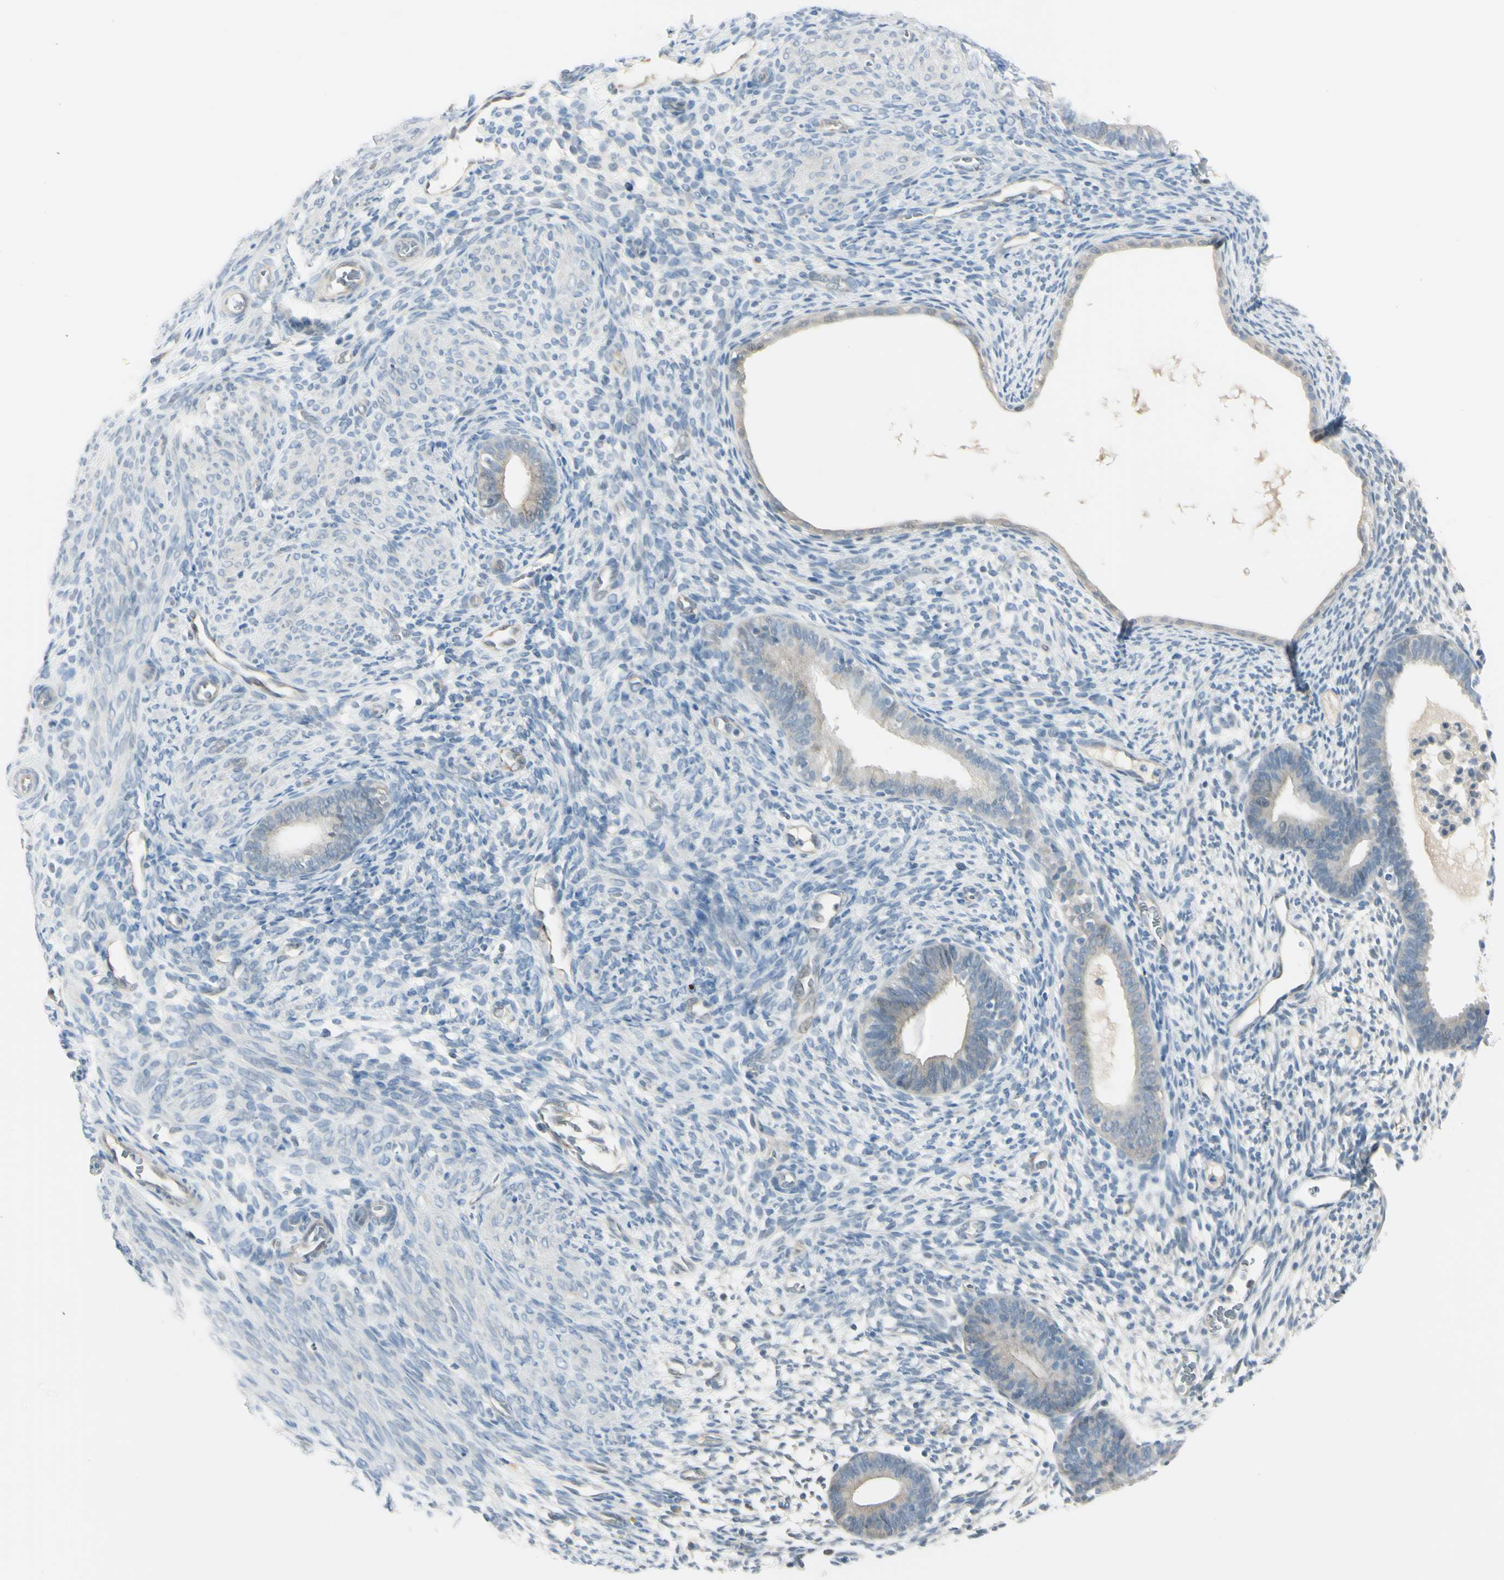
{"staining": {"intensity": "negative", "quantity": "none", "location": "none"}, "tissue": "endometrium", "cell_type": "Cells in endometrial stroma", "image_type": "normal", "snomed": [{"axis": "morphology", "description": "Normal tissue, NOS"}, {"axis": "morphology", "description": "Atrophy, NOS"}, {"axis": "topography", "description": "Uterus"}, {"axis": "topography", "description": "Endometrium"}], "caption": "Immunohistochemistry histopathology image of unremarkable human endometrium stained for a protein (brown), which demonstrates no positivity in cells in endometrial stroma. (DAB (3,3'-diaminobenzidine) immunohistochemistry visualized using brightfield microscopy, high magnification).", "gene": "ASB9", "patient": {"sex": "female", "age": 68}}